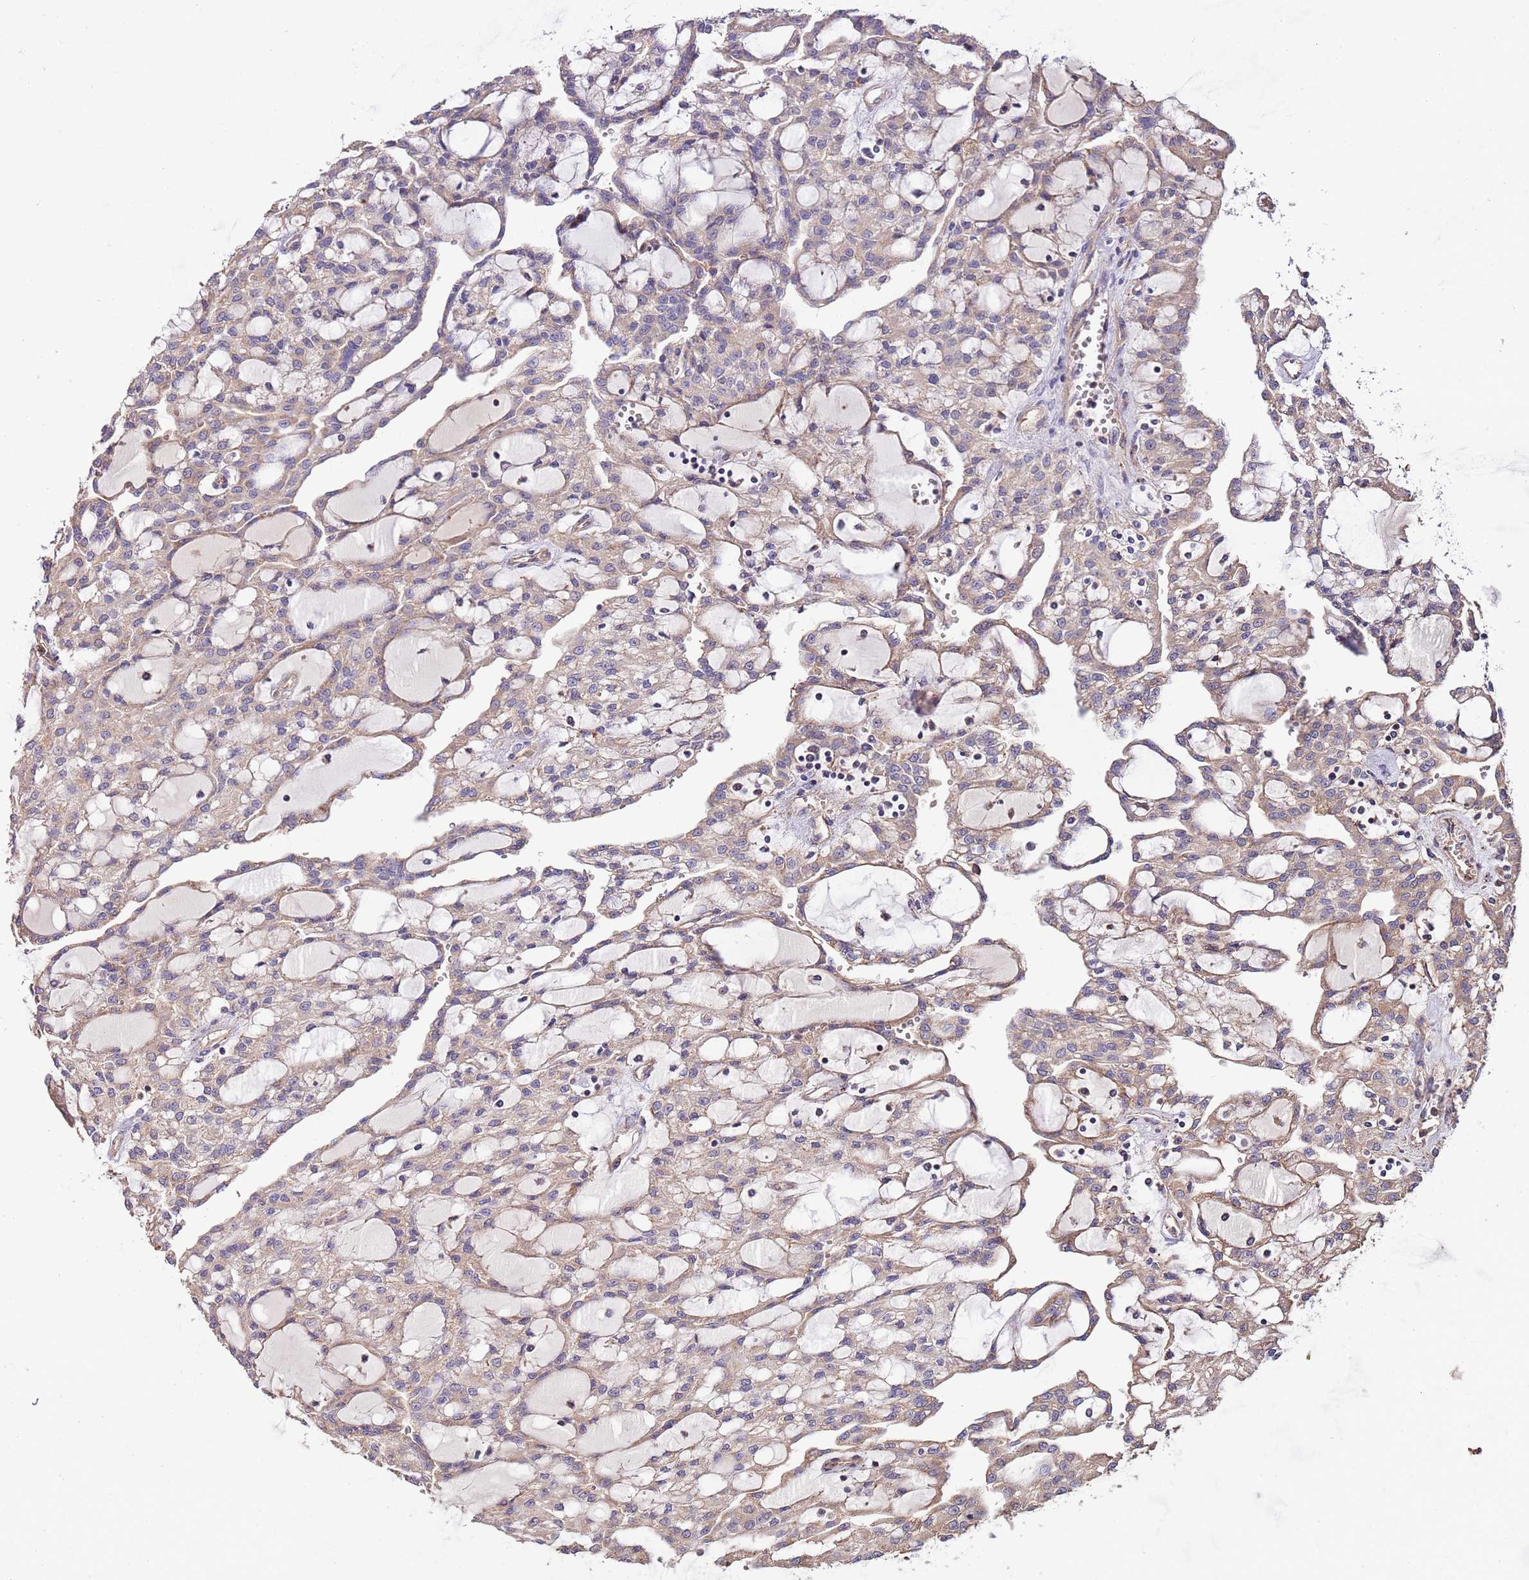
{"staining": {"intensity": "weak", "quantity": "25%-75%", "location": "cytoplasmic/membranous"}, "tissue": "renal cancer", "cell_type": "Tumor cells", "image_type": "cancer", "snomed": [{"axis": "morphology", "description": "Adenocarcinoma, NOS"}, {"axis": "topography", "description": "Kidney"}], "caption": "Adenocarcinoma (renal) stained with immunohistochemistry (IHC) exhibits weak cytoplasmic/membranous staining in approximately 25%-75% of tumor cells.", "gene": "DOCK6", "patient": {"sex": "male", "age": 63}}